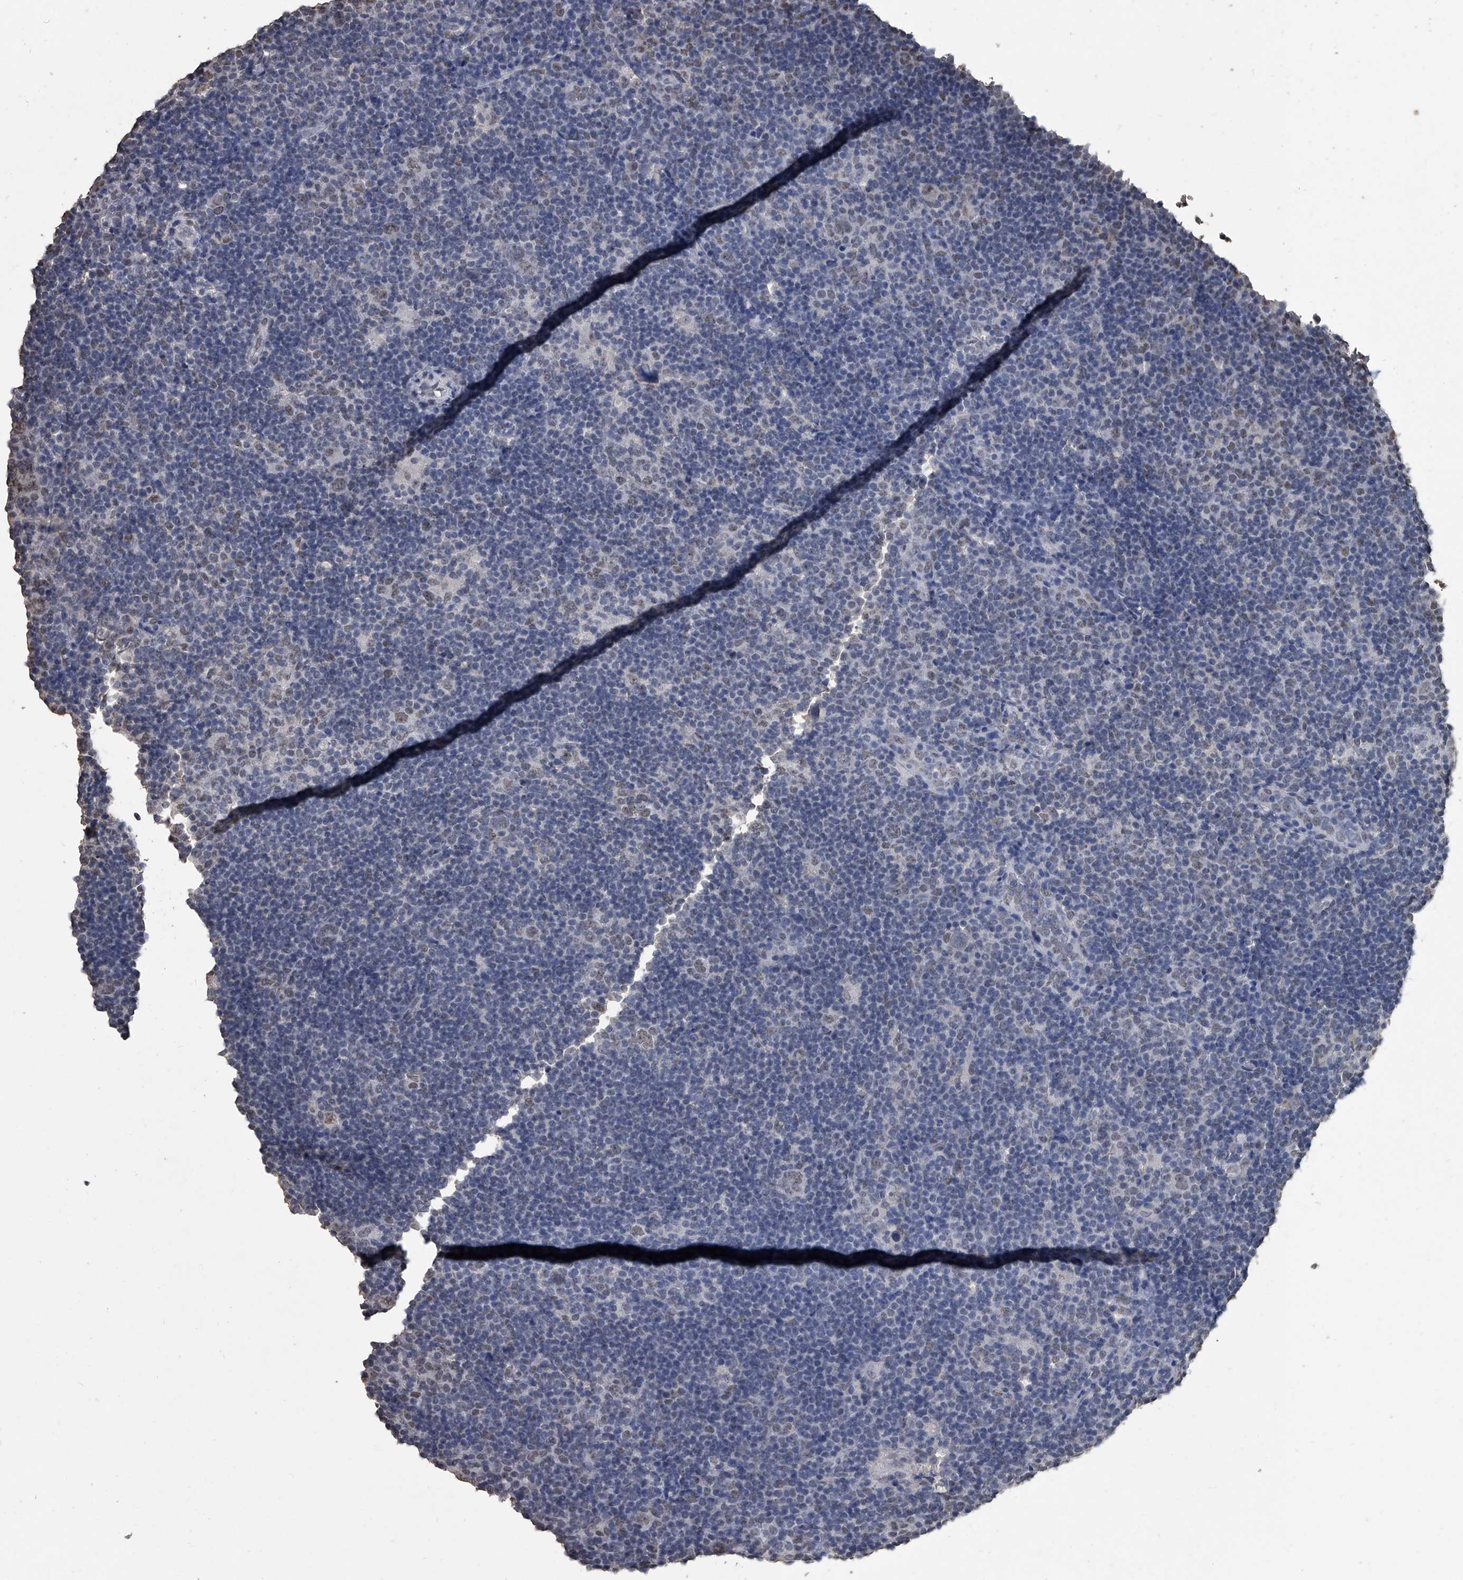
{"staining": {"intensity": "weak", "quantity": "25%-75%", "location": "nuclear"}, "tissue": "lymphoma", "cell_type": "Tumor cells", "image_type": "cancer", "snomed": [{"axis": "morphology", "description": "Hodgkin's disease, NOS"}, {"axis": "topography", "description": "Lymph node"}], "caption": "Tumor cells show low levels of weak nuclear positivity in about 25%-75% of cells in Hodgkin's disease.", "gene": "MATR3", "patient": {"sex": "female", "age": 57}}